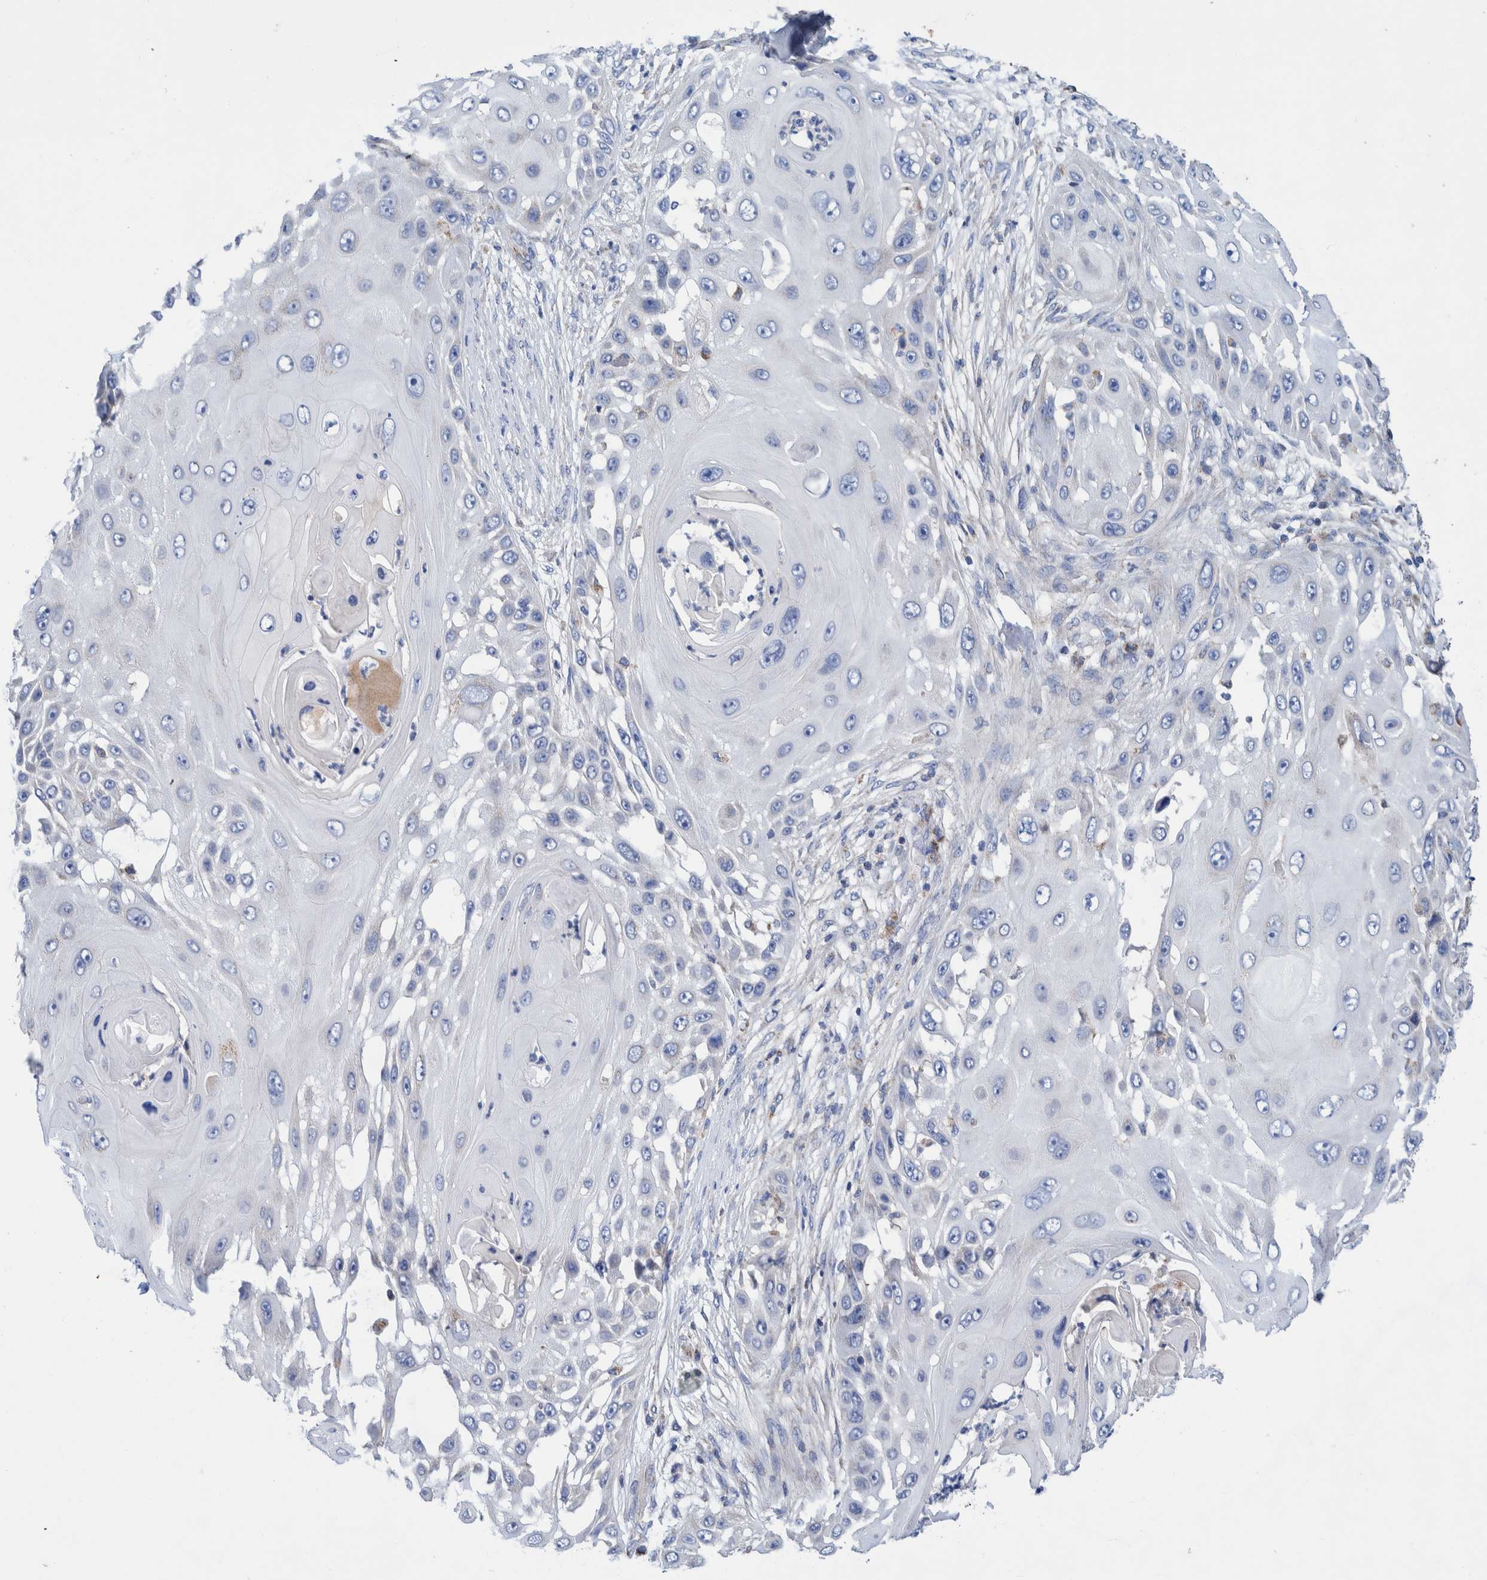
{"staining": {"intensity": "negative", "quantity": "none", "location": "none"}, "tissue": "skin cancer", "cell_type": "Tumor cells", "image_type": "cancer", "snomed": [{"axis": "morphology", "description": "Squamous cell carcinoma, NOS"}, {"axis": "topography", "description": "Skin"}], "caption": "High magnification brightfield microscopy of skin cancer (squamous cell carcinoma) stained with DAB (brown) and counterstained with hematoxylin (blue): tumor cells show no significant staining.", "gene": "DECR1", "patient": {"sex": "female", "age": 44}}